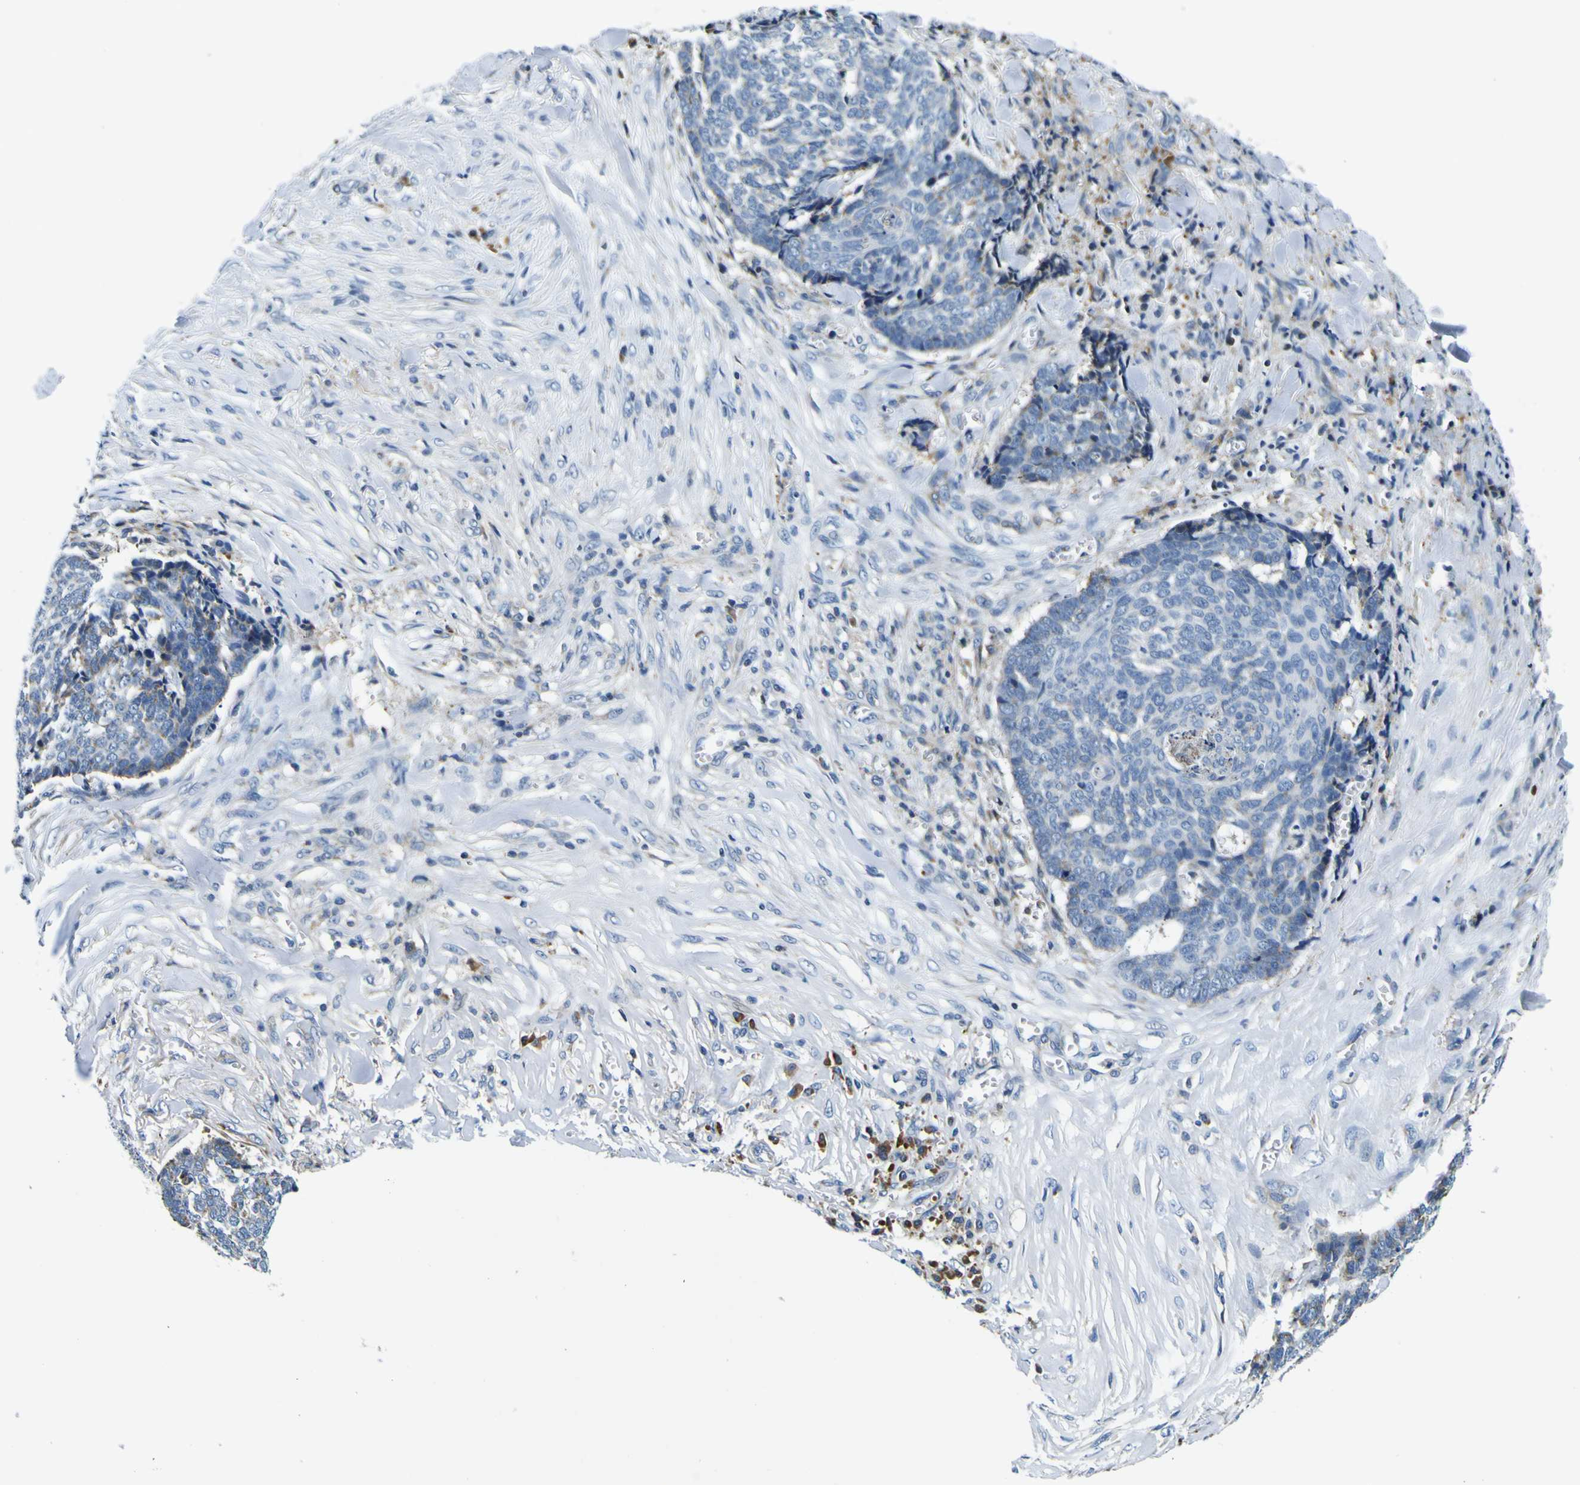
{"staining": {"intensity": "negative", "quantity": "none", "location": "none"}, "tissue": "skin cancer", "cell_type": "Tumor cells", "image_type": "cancer", "snomed": [{"axis": "morphology", "description": "Basal cell carcinoma"}, {"axis": "topography", "description": "Skin"}], "caption": "This is an immunohistochemistry (IHC) histopathology image of human basal cell carcinoma (skin). There is no staining in tumor cells.", "gene": "NLRP3", "patient": {"sex": "male", "age": 84}}